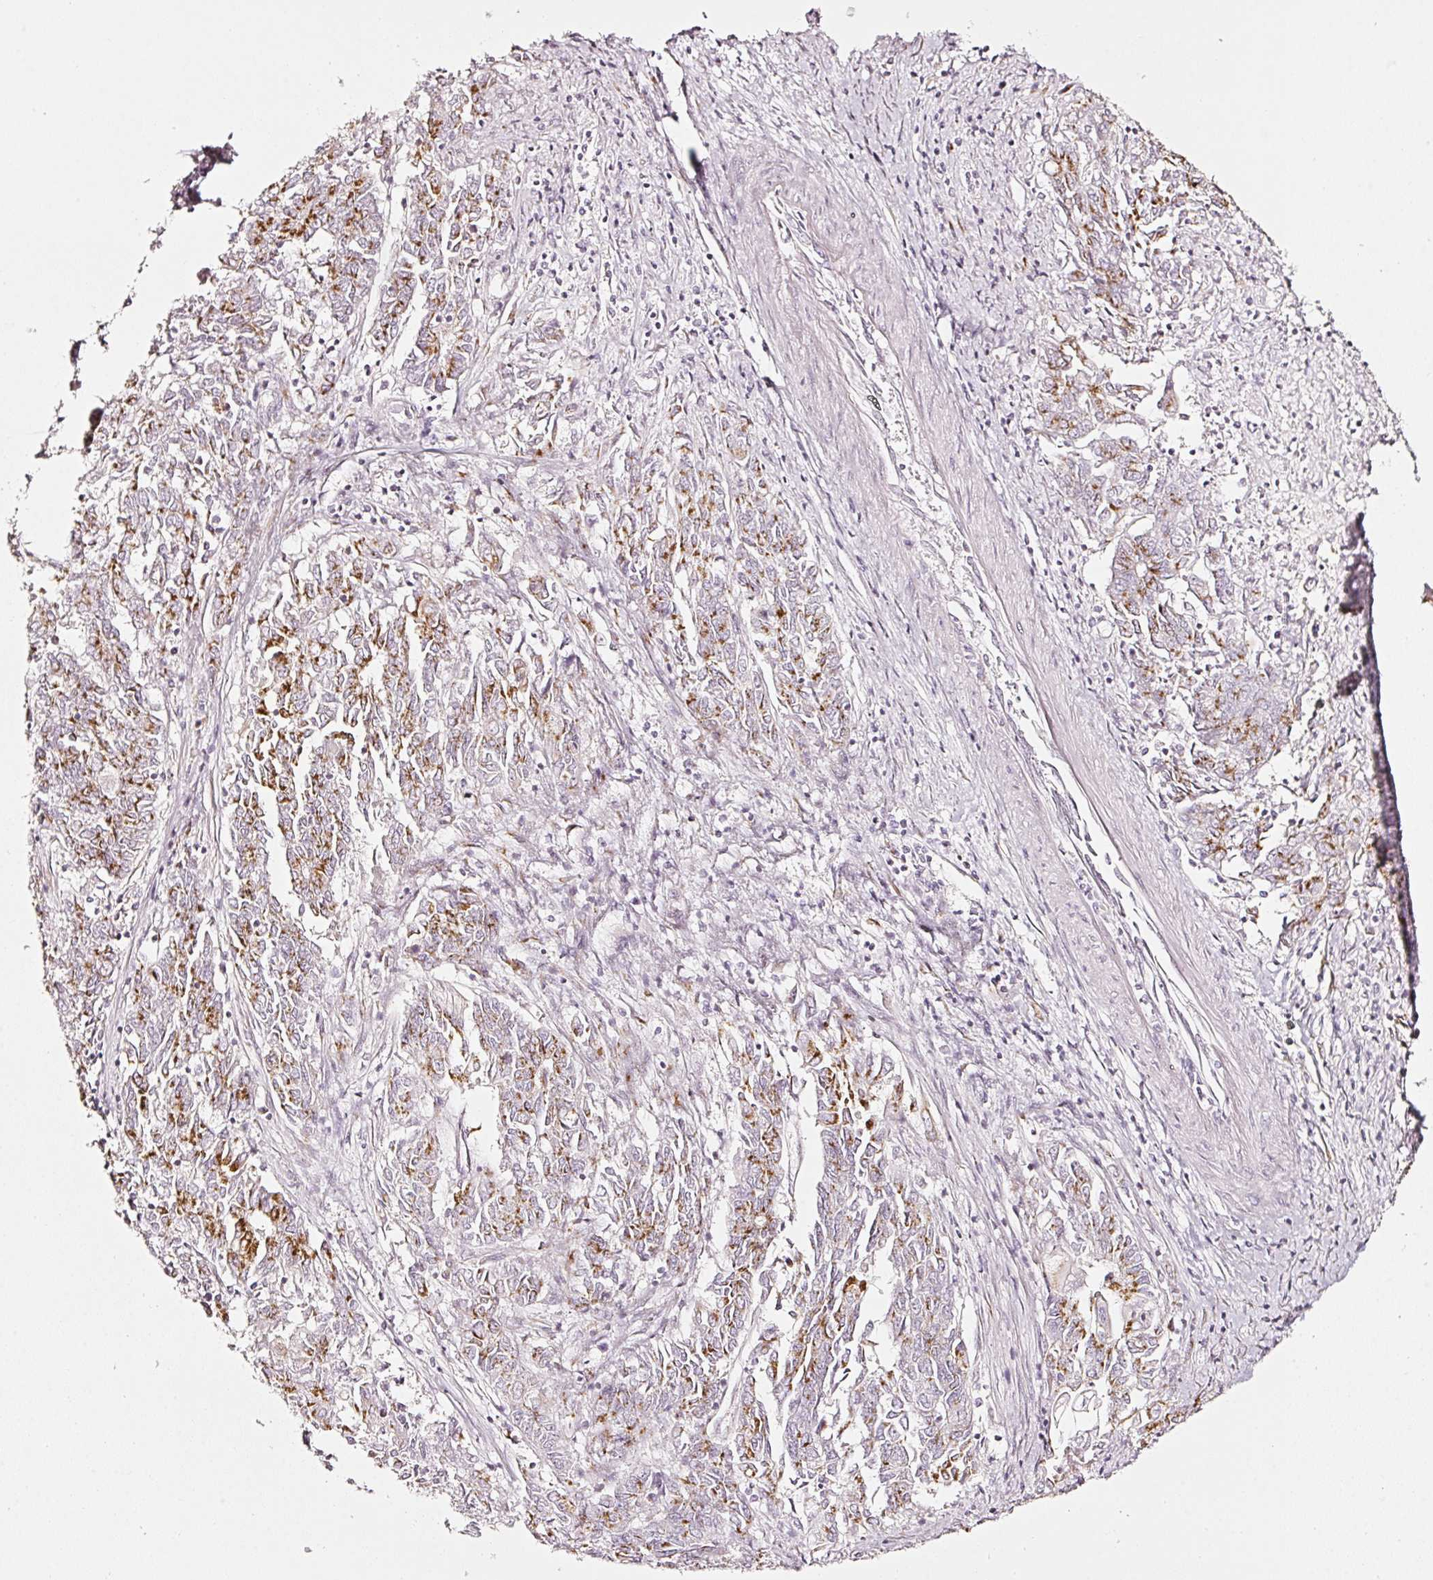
{"staining": {"intensity": "moderate", "quantity": "25%-75%", "location": "cytoplasmic/membranous"}, "tissue": "endometrial cancer", "cell_type": "Tumor cells", "image_type": "cancer", "snomed": [{"axis": "morphology", "description": "Adenocarcinoma, NOS"}, {"axis": "topography", "description": "Endometrium"}], "caption": "Immunohistochemistry histopathology image of endometrial cancer stained for a protein (brown), which exhibits medium levels of moderate cytoplasmic/membranous expression in about 25%-75% of tumor cells.", "gene": "SDF4", "patient": {"sex": "female", "age": 54}}